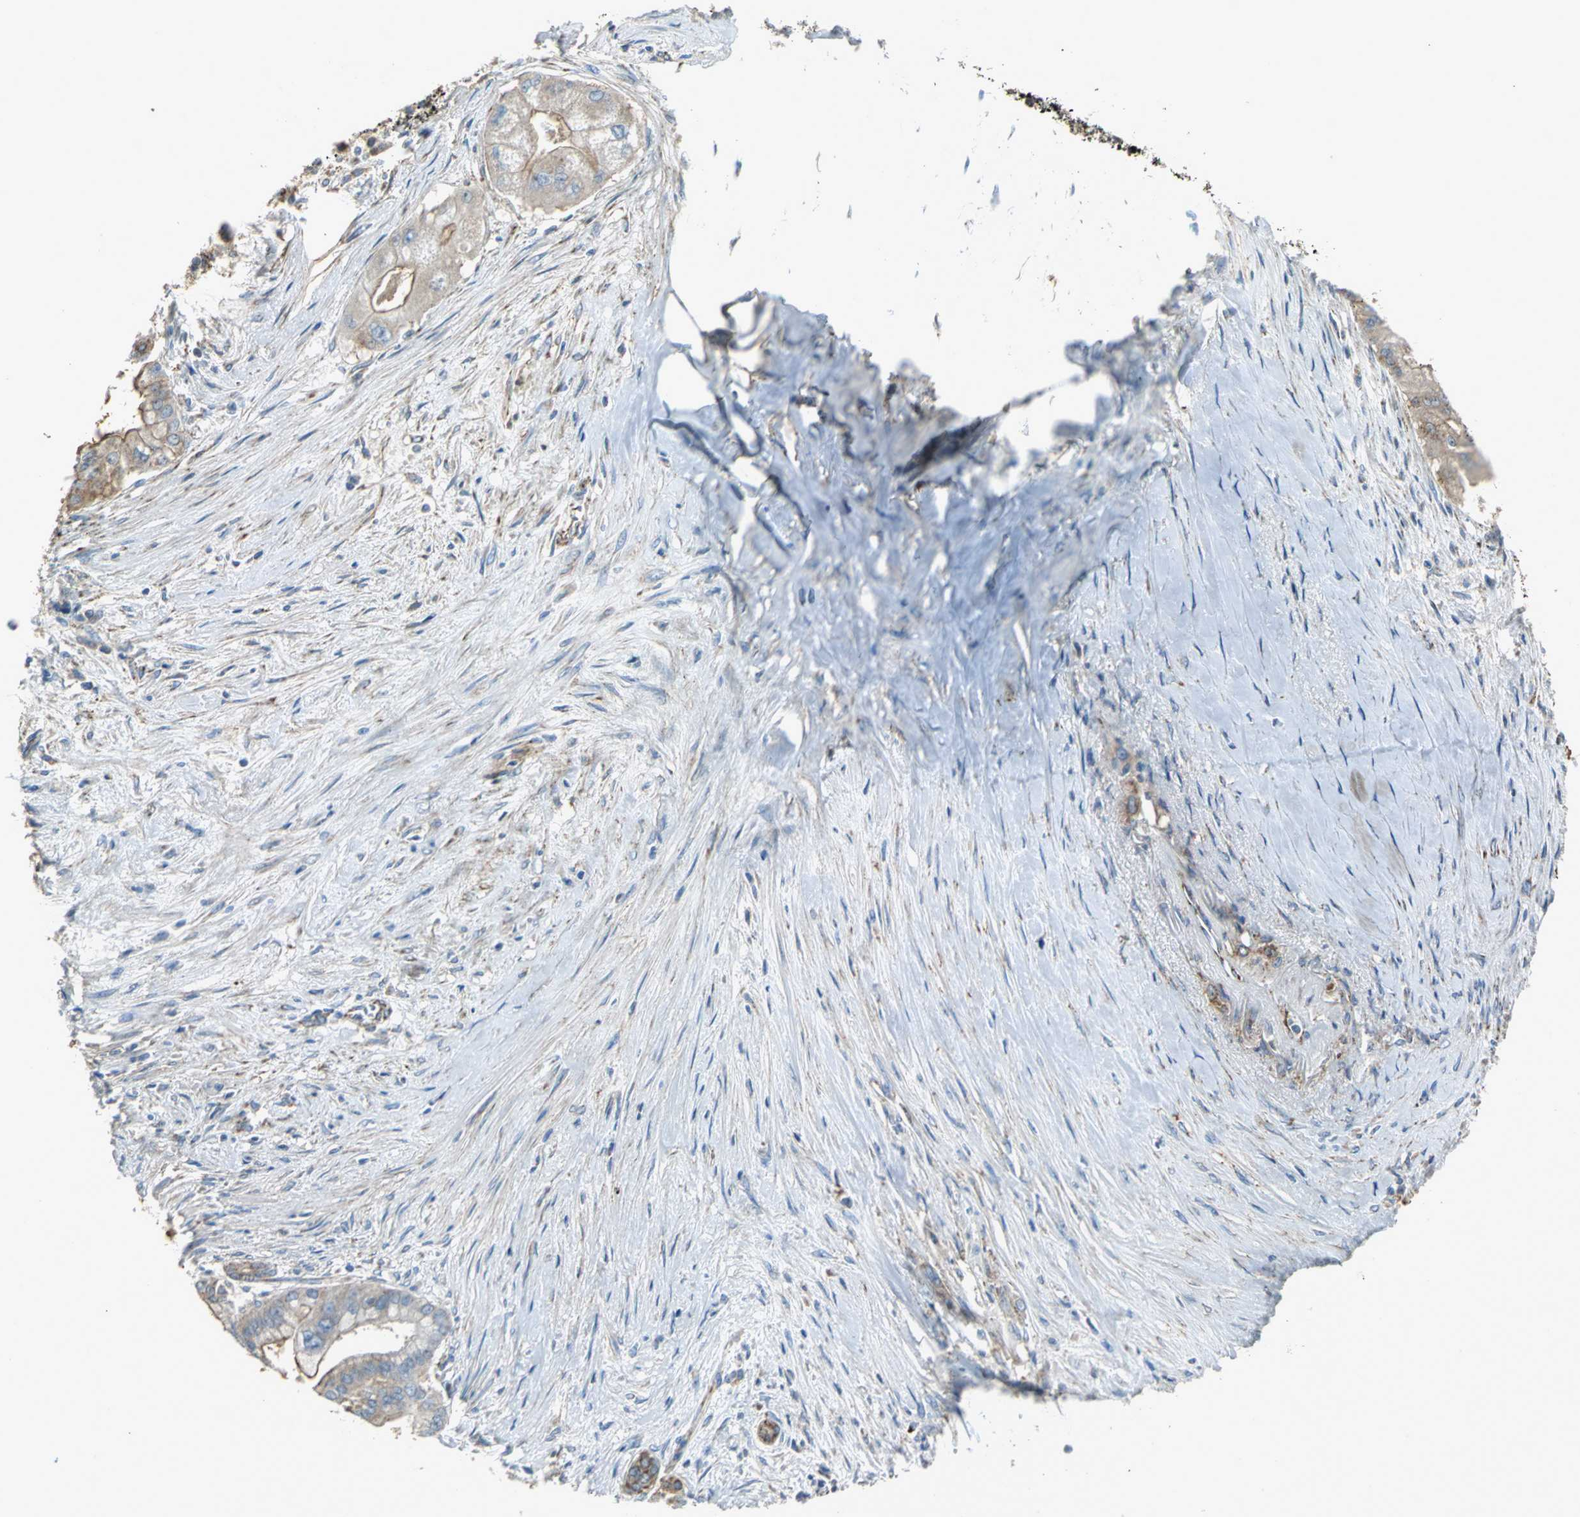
{"staining": {"intensity": "strong", "quantity": ">75%", "location": "cytoplasmic/membranous"}, "tissue": "pancreatic cancer", "cell_type": "Tumor cells", "image_type": "cancer", "snomed": [{"axis": "morphology", "description": "Adenocarcinoma, NOS"}, {"axis": "topography", "description": "Pancreas"}], "caption": "A brown stain labels strong cytoplasmic/membranous positivity of a protein in human pancreatic cancer tumor cells.", "gene": "NDUFB5", "patient": {"sex": "male", "age": 59}}